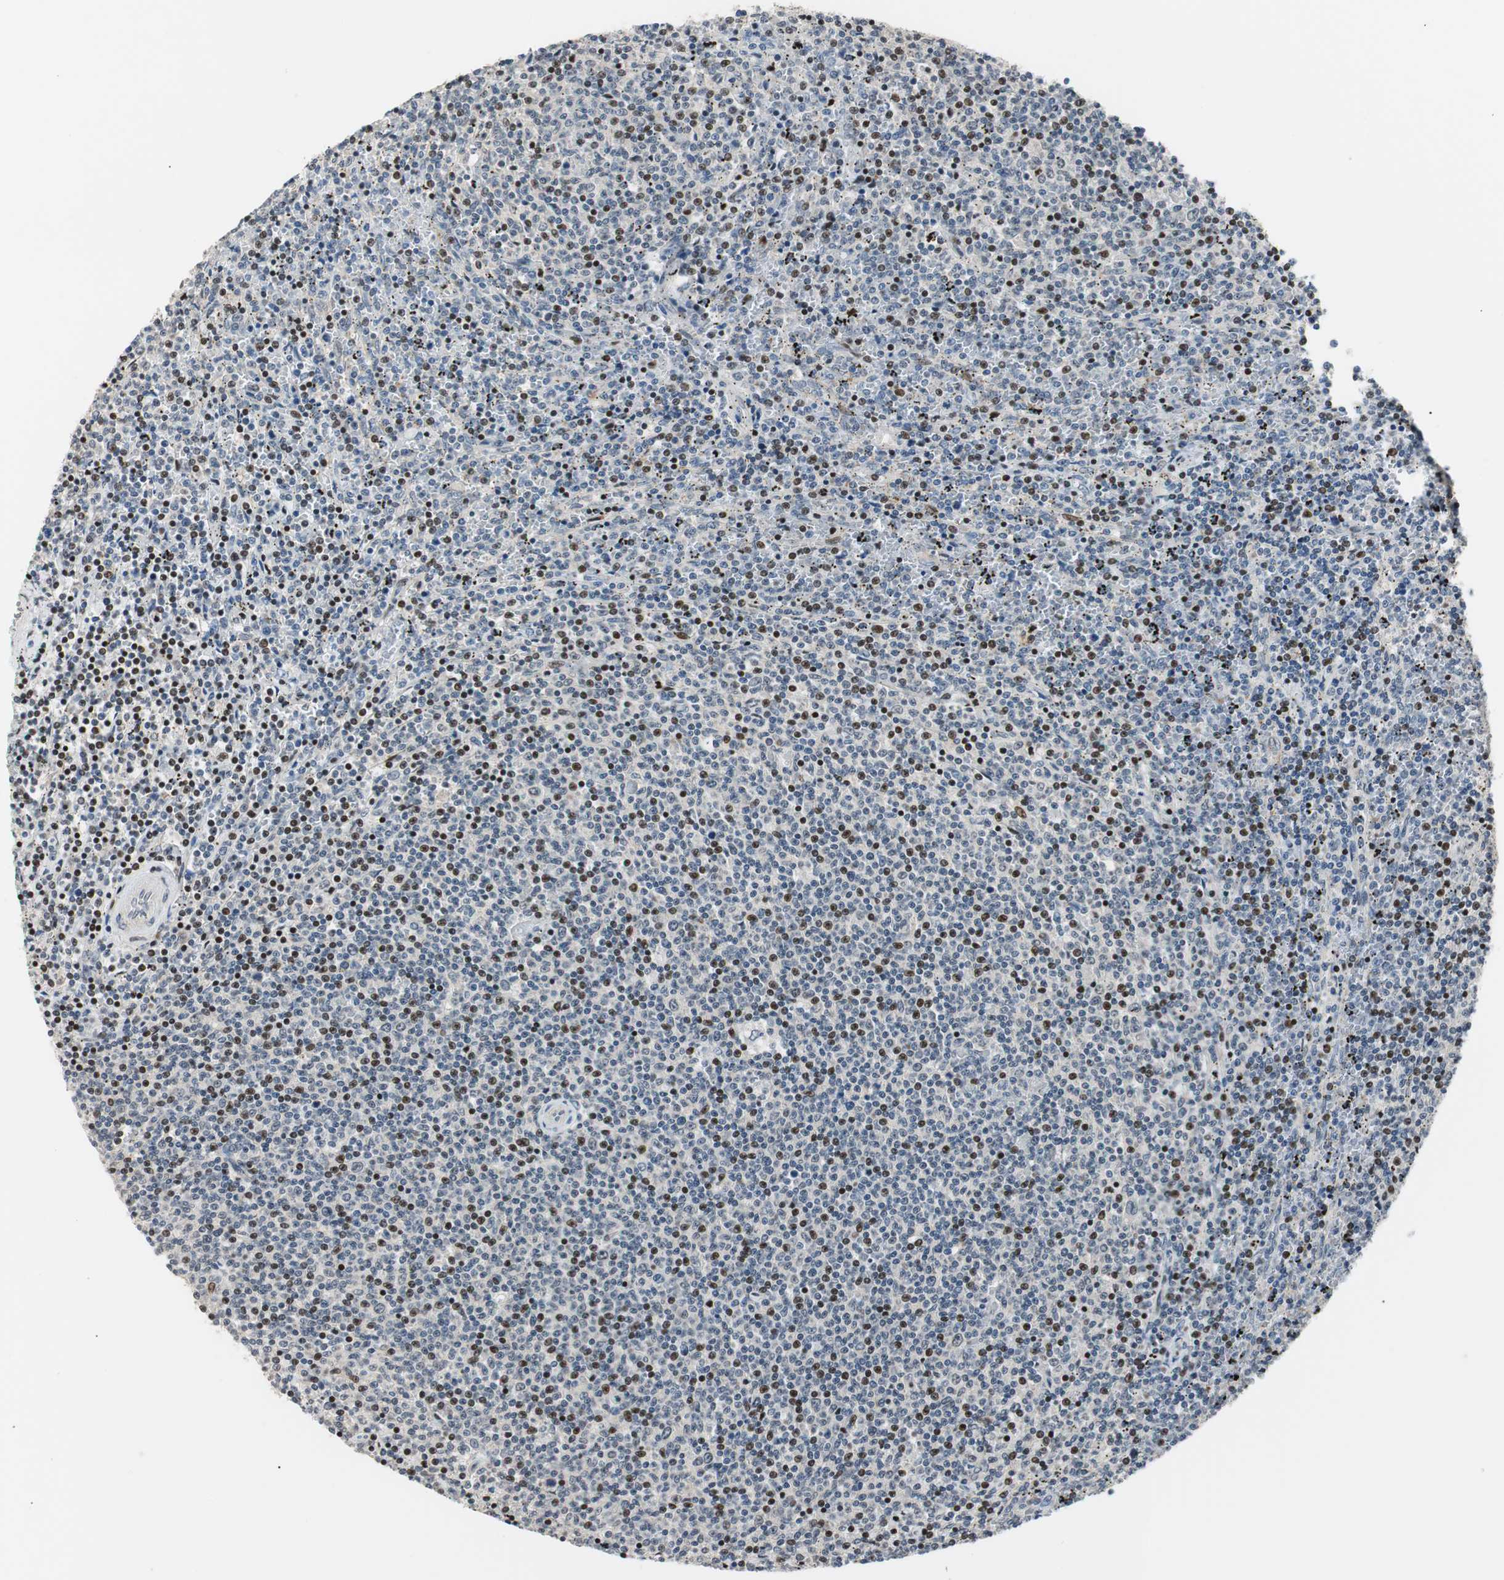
{"staining": {"intensity": "moderate", "quantity": "<25%", "location": "nuclear"}, "tissue": "lymphoma", "cell_type": "Tumor cells", "image_type": "cancer", "snomed": [{"axis": "morphology", "description": "Malignant lymphoma, non-Hodgkin's type, Low grade"}, {"axis": "topography", "description": "Spleen"}], "caption": "This image exhibits immunohistochemistry staining of human lymphoma, with low moderate nuclear staining in about <25% of tumor cells.", "gene": "RAD1", "patient": {"sex": "female", "age": 50}}